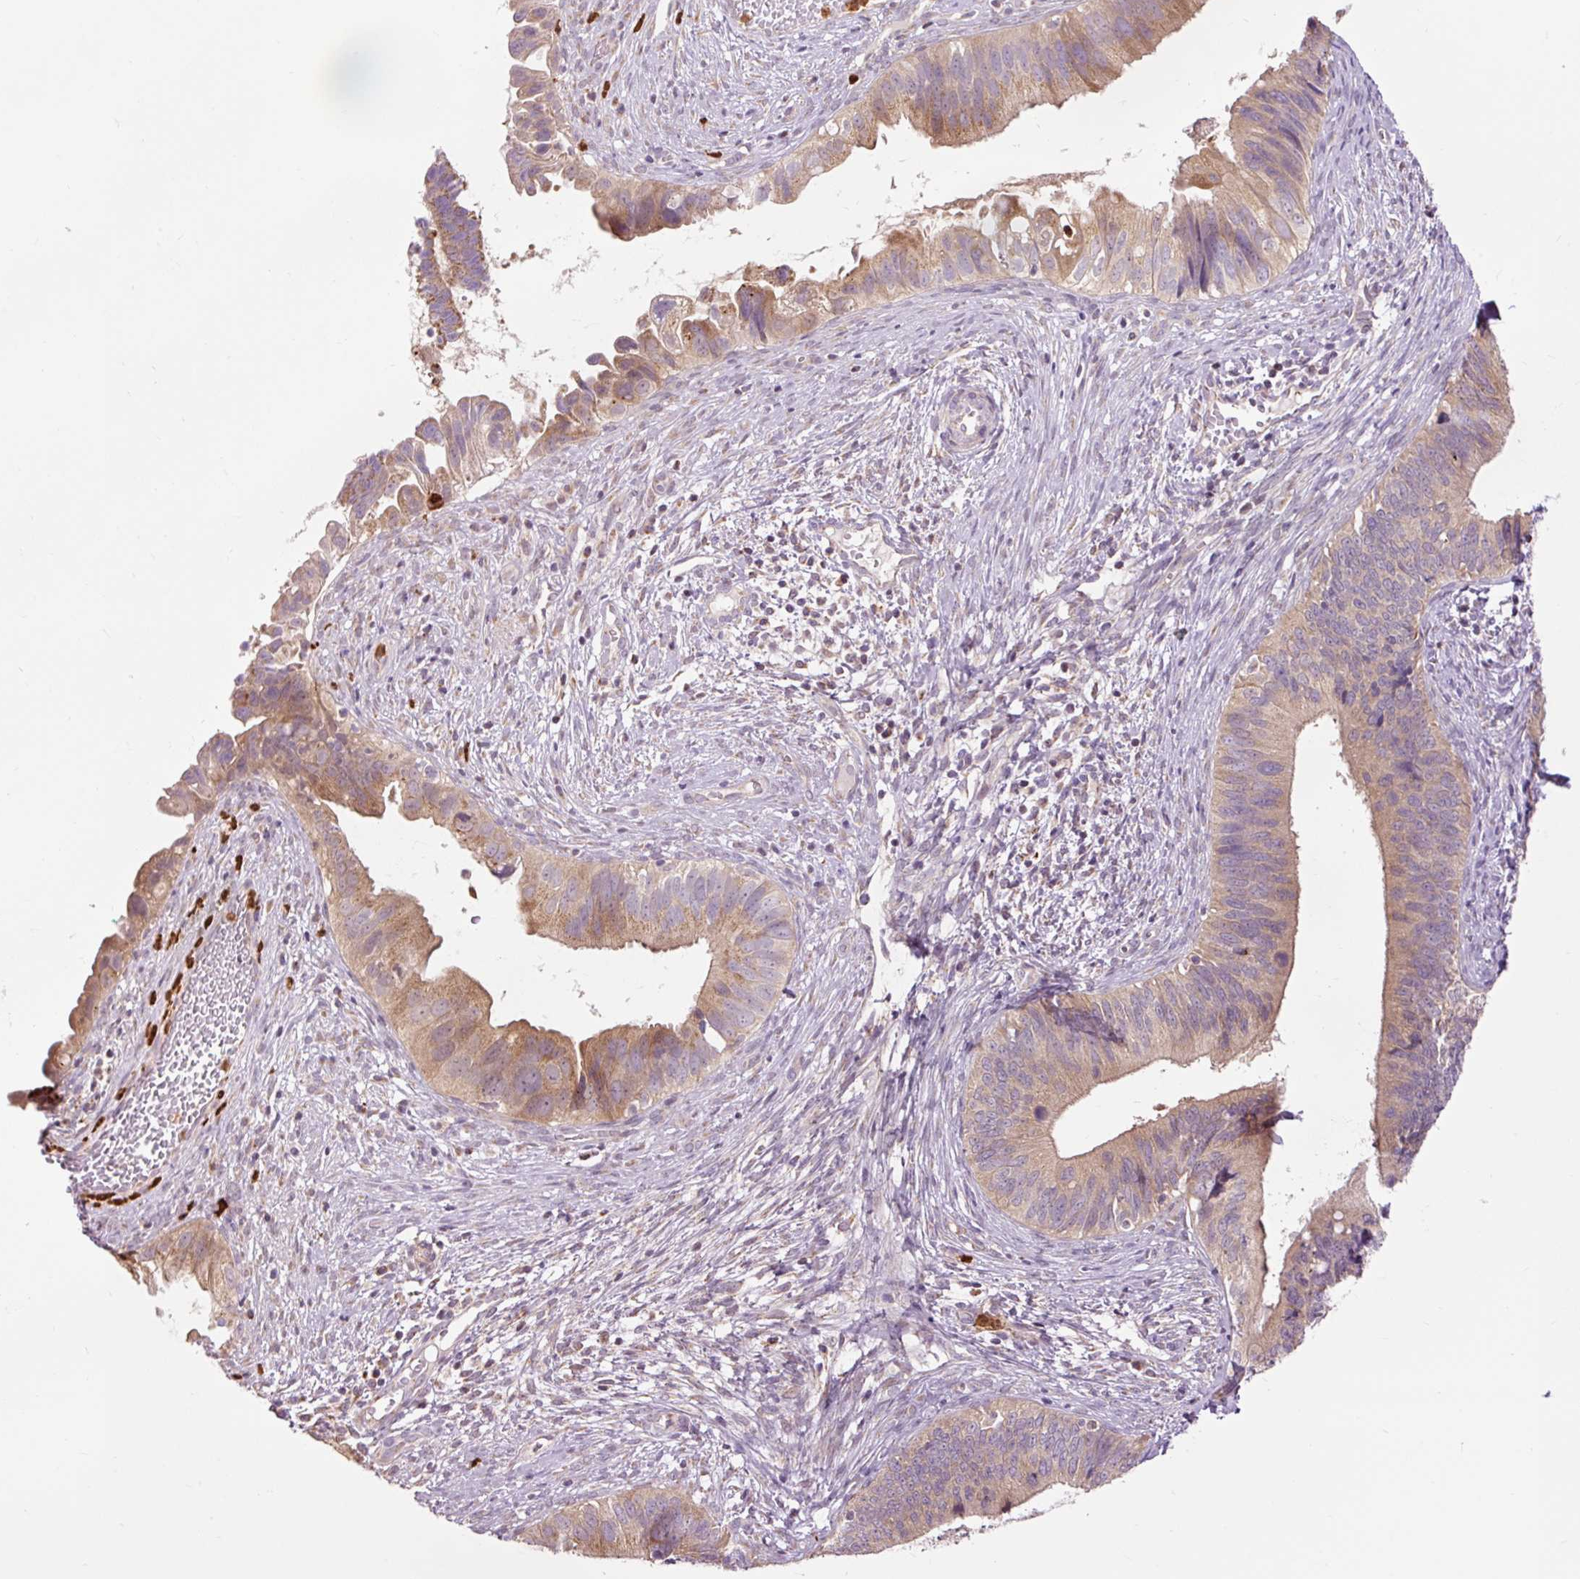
{"staining": {"intensity": "moderate", "quantity": ">75%", "location": "cytoplasmic/membranous"}, "tissue": "cervical cancer", "cell_type": "Tumor cells", "image_type": "cancer", "snomed": [{"axis": "morphology", "description": "Adenocarcinoma, NOS"}, {"axis": "topography", "description": "Cervix"}], "caption": "Adenocarcinoma (cervical) tissue demonstrates moderate cytoplasmic/membranous expression in approximately >75% of tumor cells The staining was performed using DAB (3,3'-diaminobenzidine) to visualize the protein expression in brown, while the nuclei were stained in blue with hematoxylin (Magnification: 20x).", "gene": "PRDX5", "patient": {"sex": "female", "age": 42}}